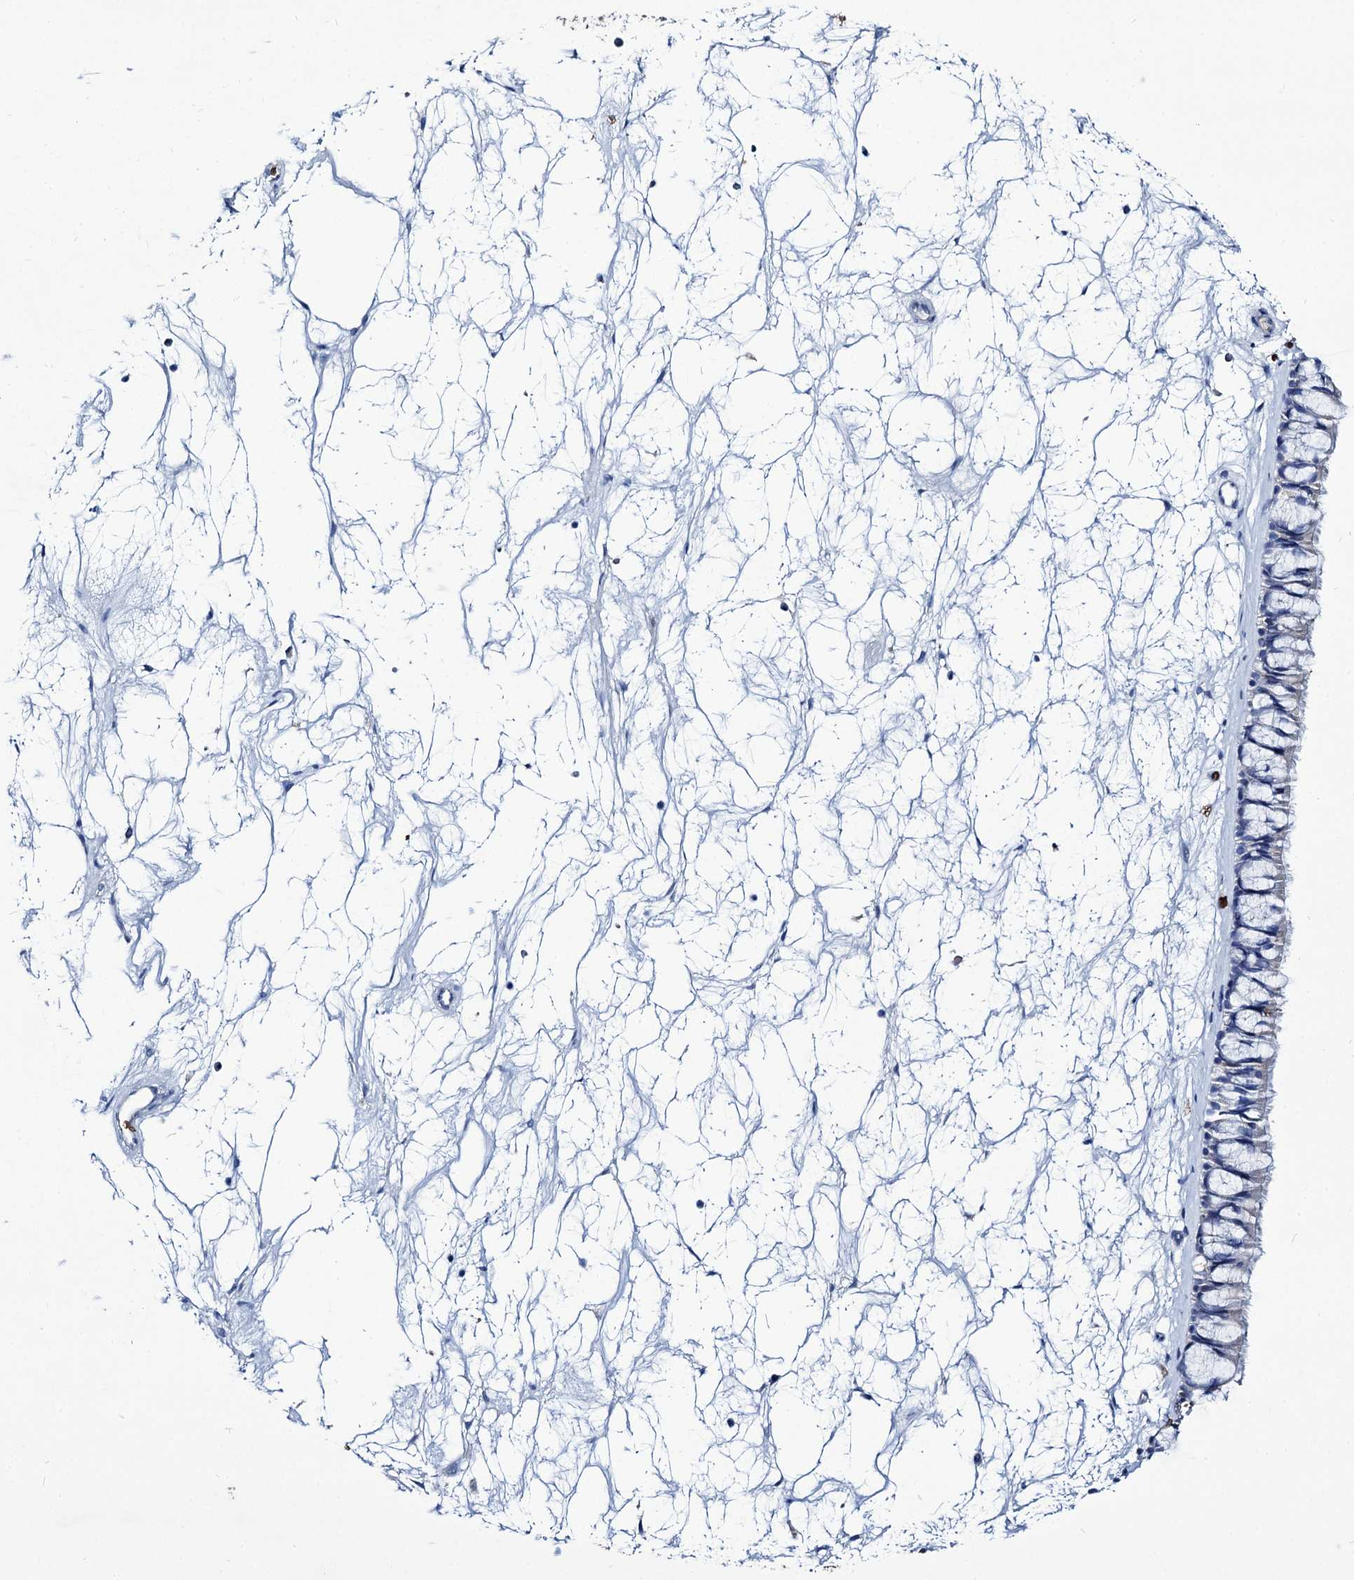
{"staining": {"intensity": "negative", "quantity": "none", "location": "none"}, "tissue": "nasopharynx", "cell_type": "Respiratory epithelial cells", "image_type": "normal", "snomed": [{"axis": "morphology", "description": "Normal tissue, NOS"}, {"axis": "topography", "description": "Nasopharynx"}], "caption": "This is a photomicrograph of immunohistochemistry (IHC) staining of normal nasopharynx, which shows no staining in respiratory epithelial cells.", "gene": "RPUSD3", "patient": {"sex": "male", "age": 64}}